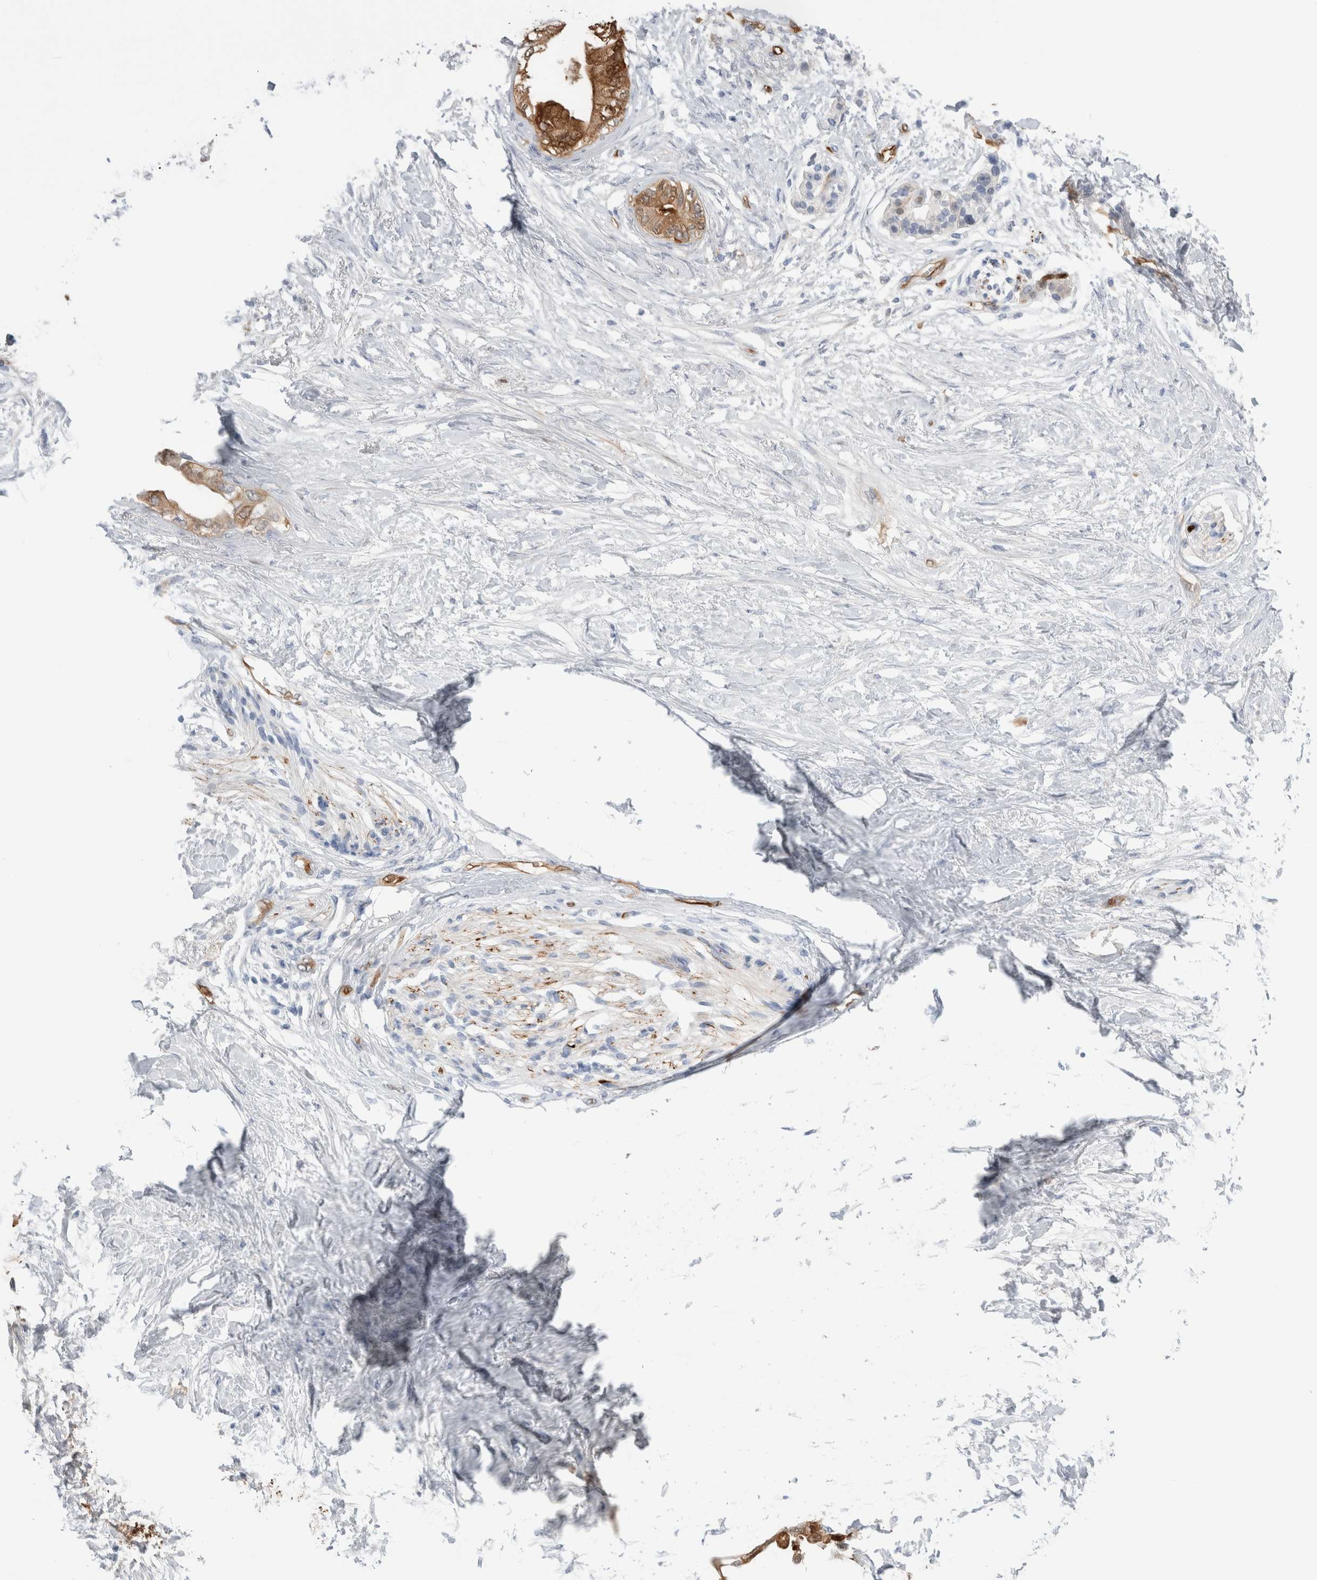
{"staining": {"intensity": "moderate", "quantity": ">75%", "location": "cytoplasmic/membranous"}, "tissue": "pancreatic cancer", "cell_type": "Tumor cells", "image_type": "cancer", "snomed": [{"axis": "morphology", "description": "Normal tissue, NOS"}, {"axis": "morphology", "description": "Adenocarcinoma, NOS"}, {"axis": "topography", "description": "Pancreas"}, {"axis": "topography", "description": "Duodenum"}], "caption": "Immunohistochemistry (IHC) image of neoplastic tissue: human pancreatic adenocarcinoma stained using immunohistochemistry (IHC) reveals medium levels of moderate protein expression localized specifically in the cytoplasmic/membranous of tumor cells, appearing as a cytoplasmic/membranous brown color.", "gene": "NAPEPLD", "patient": {"sex": "female", "age": 60}}